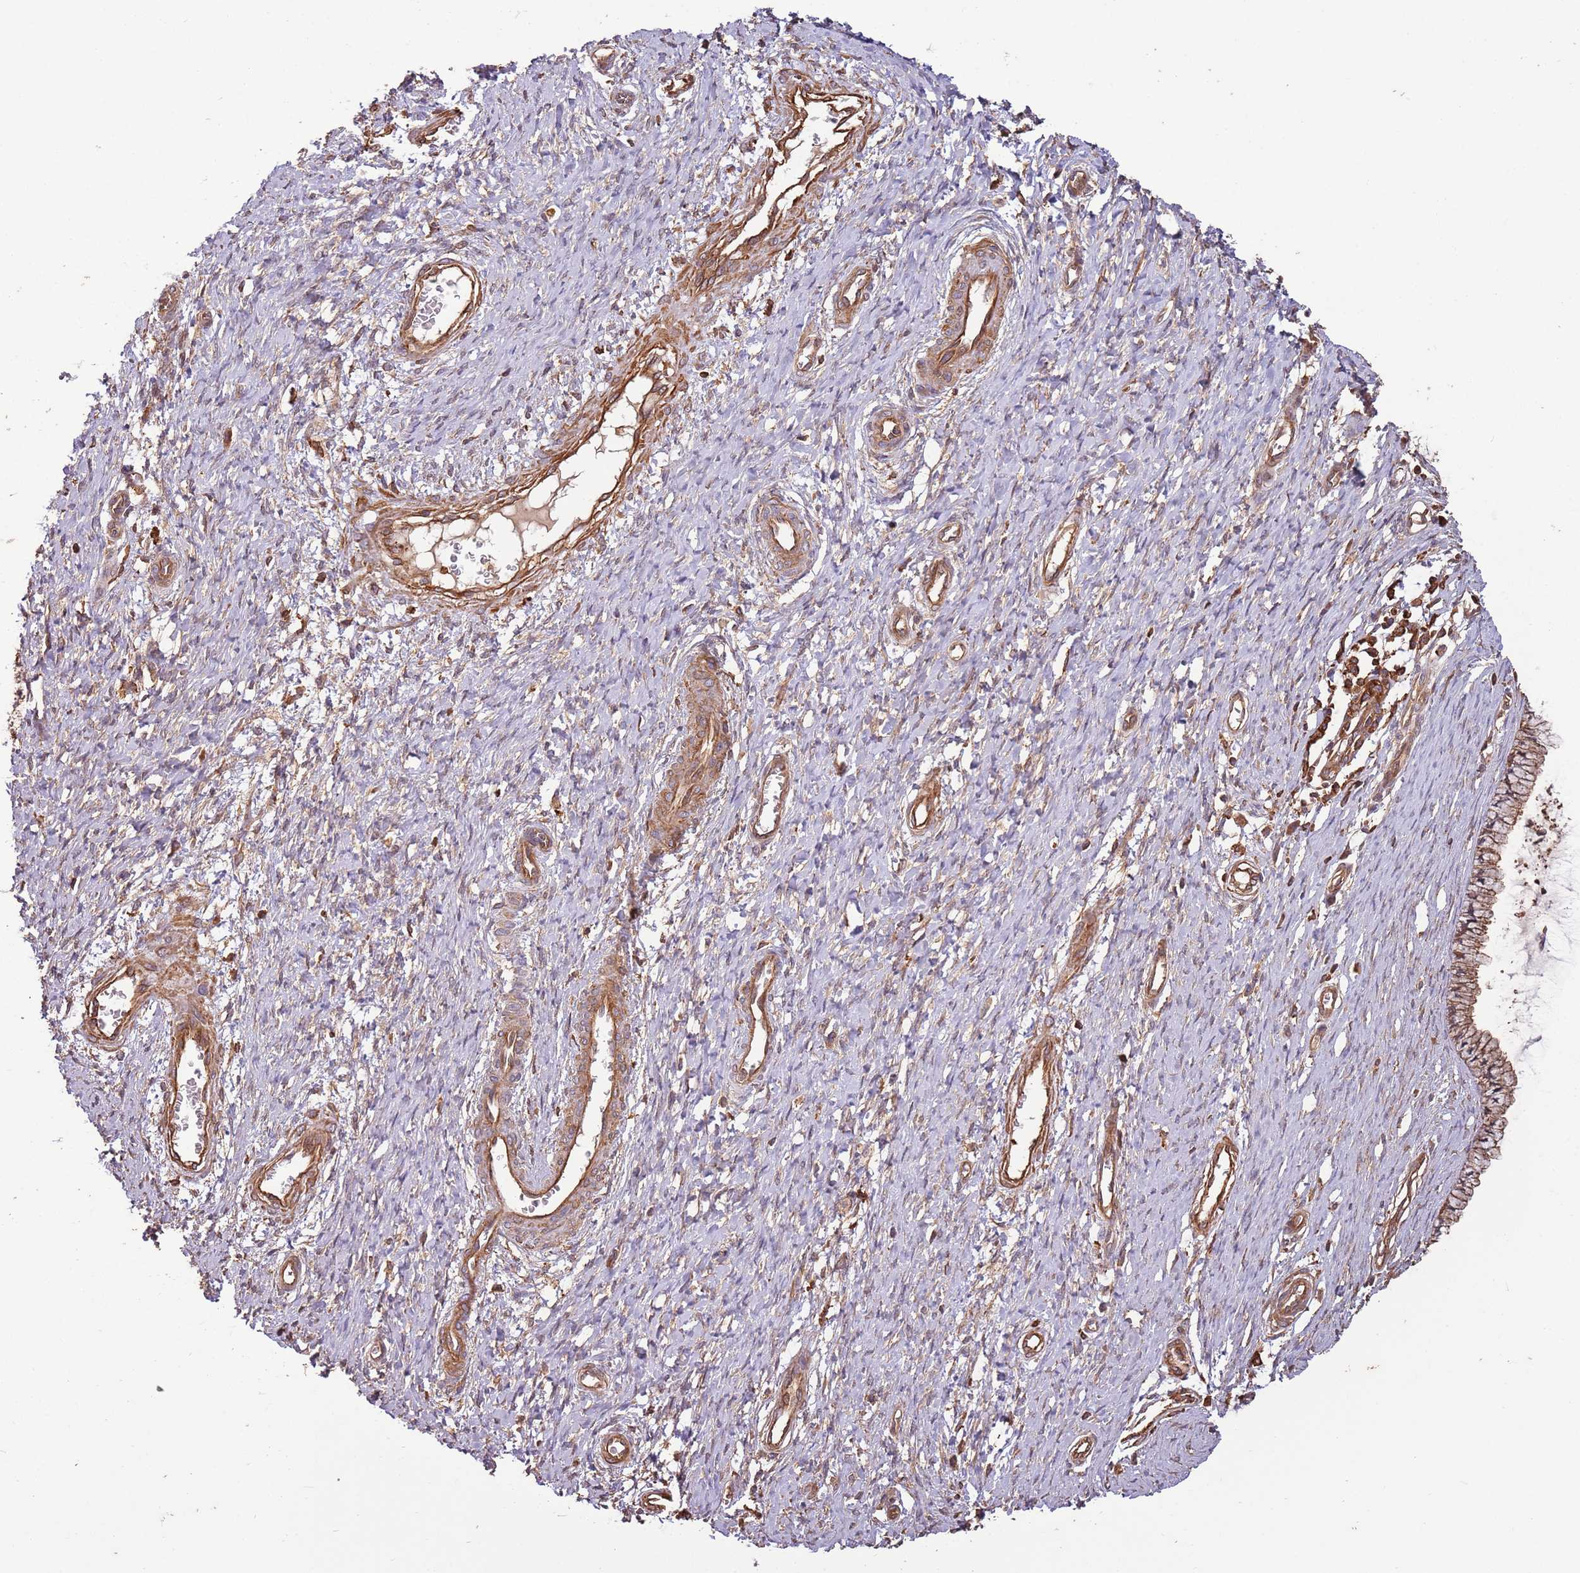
{"staining": {"intensity": "weak", "quantity": ">75%", "location": "cytoplasmic/membranous"}, "tissue": "cervix", "cell_type": "Glandular cells", "image_type": "normal", "snomed": [{"axis": "morphology", "description": "Normal tissue, NOS"}, {"axis": "topography", "description": "Cervix"}], "caption": "High-magnification brightfield microscopy of benign cervix stained with DAB (3,3'-diaminobenzidine) (brown) and counterstained with hematoxylin (blue). glandular cells exhibit weak cytoplasmic/membranous staining is present in approximately>75% of cells.", "gene": "ACVR2A", "patient": {"sex": "female", "age": 55}}